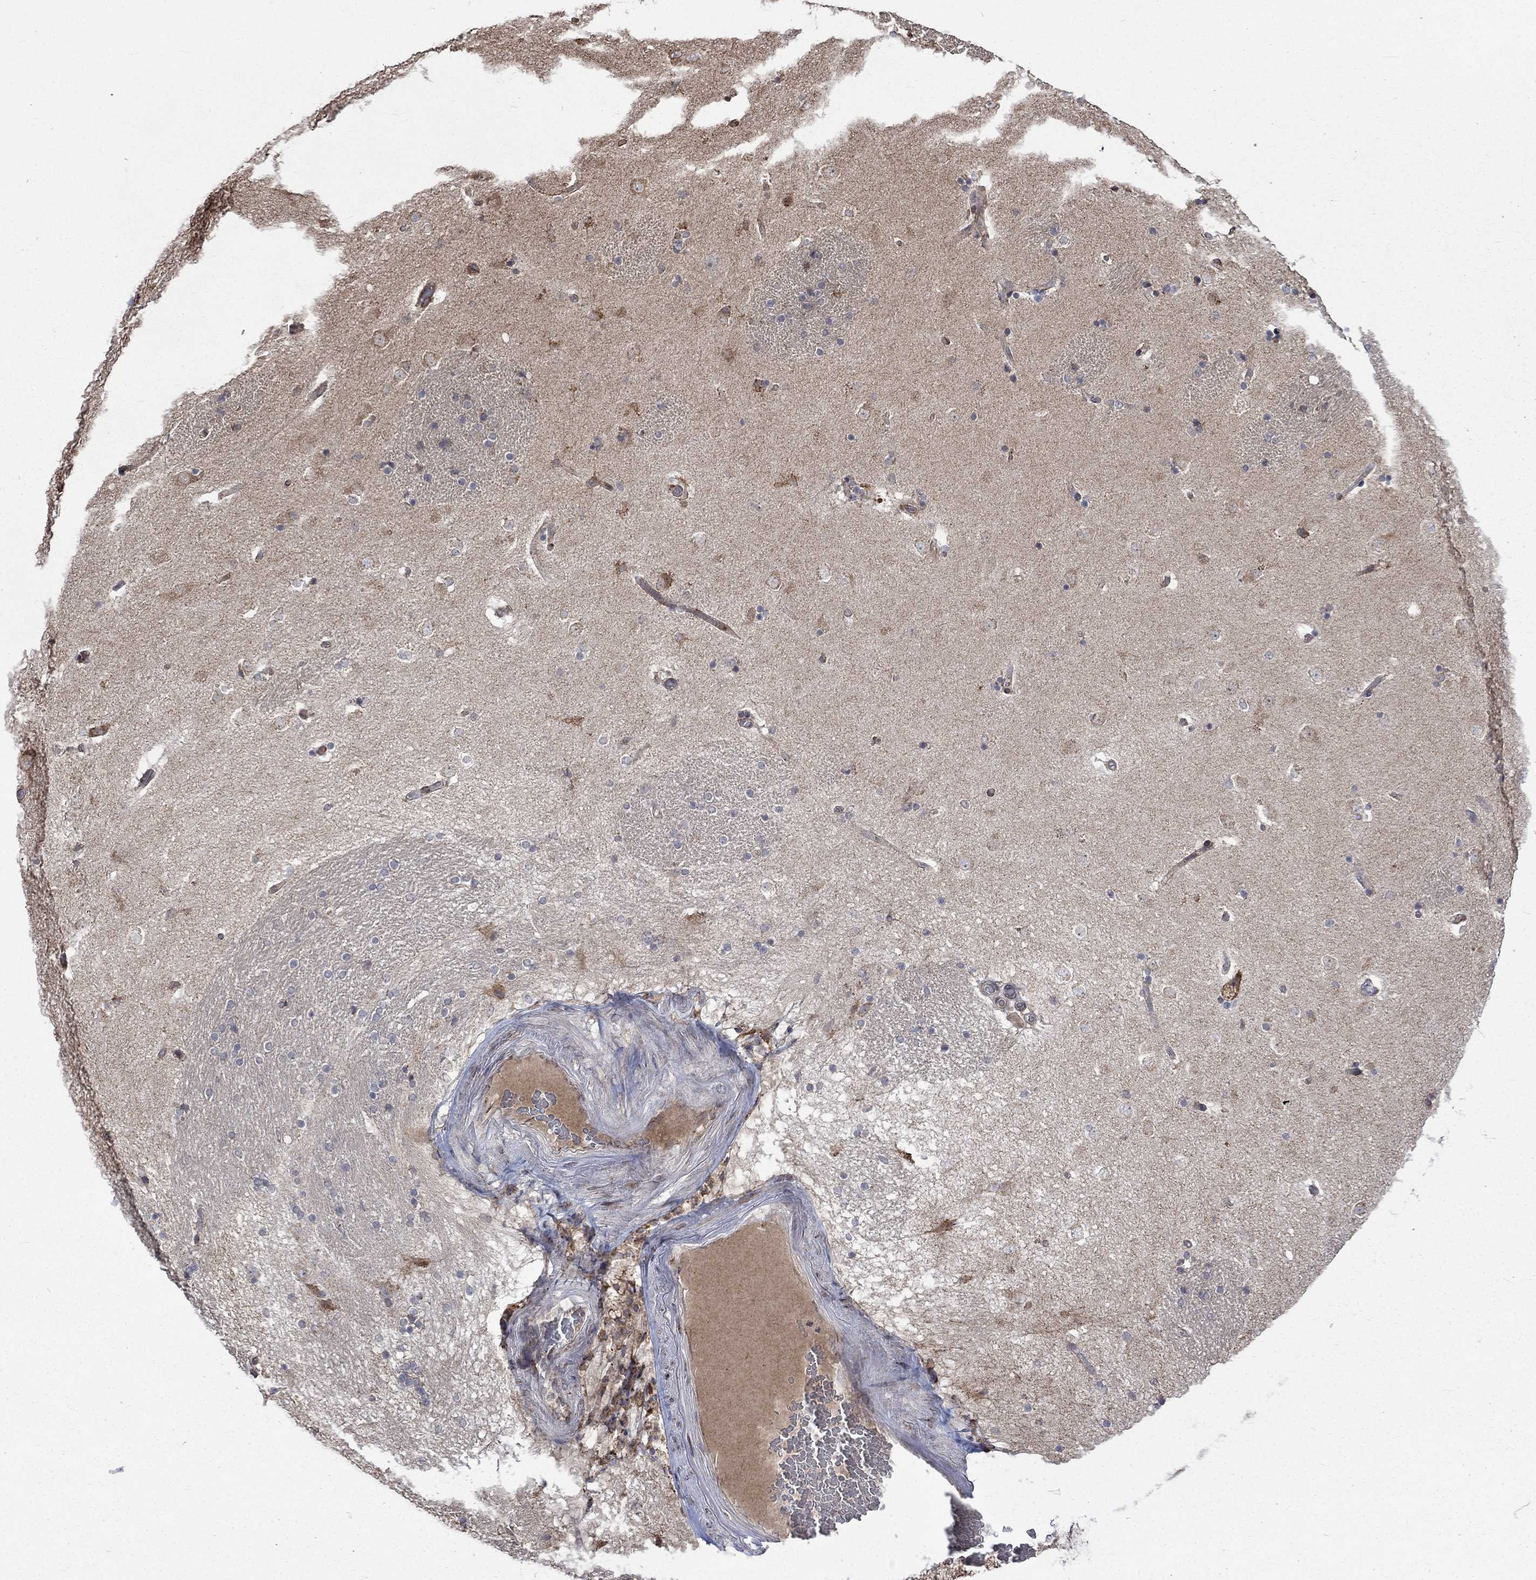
{"staining": {"intensity": "negative", "quantity": "none", "location": "none"}, "tissue": "caudate", "cell_type": "Glial cells", "image_type": "normal", "snomed": [{"axis": "morphology", "description": "Normal tissue, NOS"}, {"axis": "topography", "description": "Lateral ventricle wall"}], "caption": "Caudate was stained to show a protein in brown. There is no significant staining in glial cells. (IHC, brightfield microscopy, high magnification).", "gene": "ESRRA", "patient": {"sex": "male", "age": 51}}